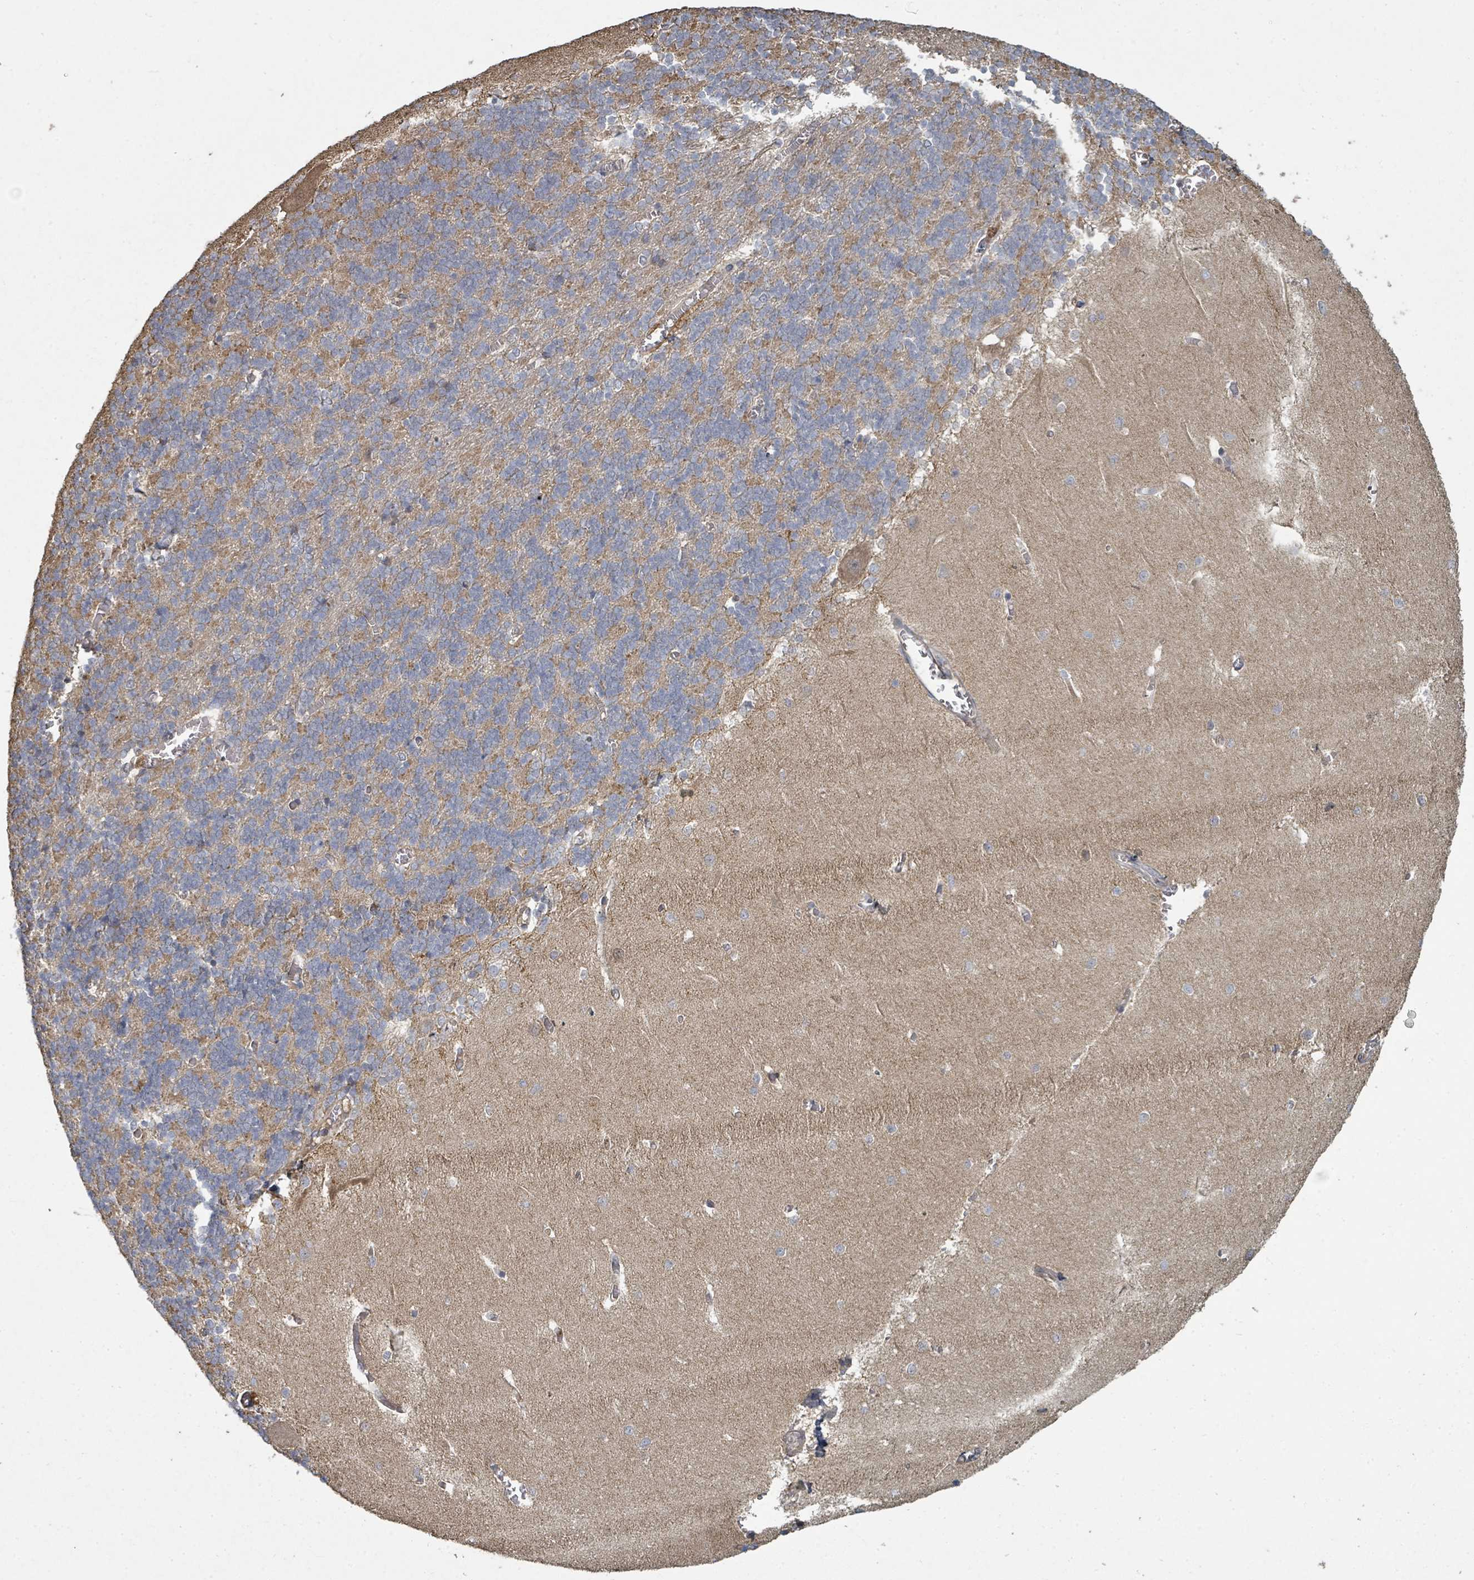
{"staining": {"intensity": "moderate", "quantity": "25%-75%", "location": "cytoplasmic/membranous"}, "tissue": "cerebellum", "cell_type": "Cells in granular layer", "image_type": "normal", "snomed": [{"axis": "morphology", "description": "Normal tissue, NOS"}, {"axis": "topography", "description": "Cerebellum"}], "caption": "Immunohistochemical staining of benign cerebellum exhibits moderate cytoplasmic/membranous protein positivity in approximately 25%-75% of cells in granular layer.", "gene": "WDFY1", "patient": {"sex": "male", "age": 37}}